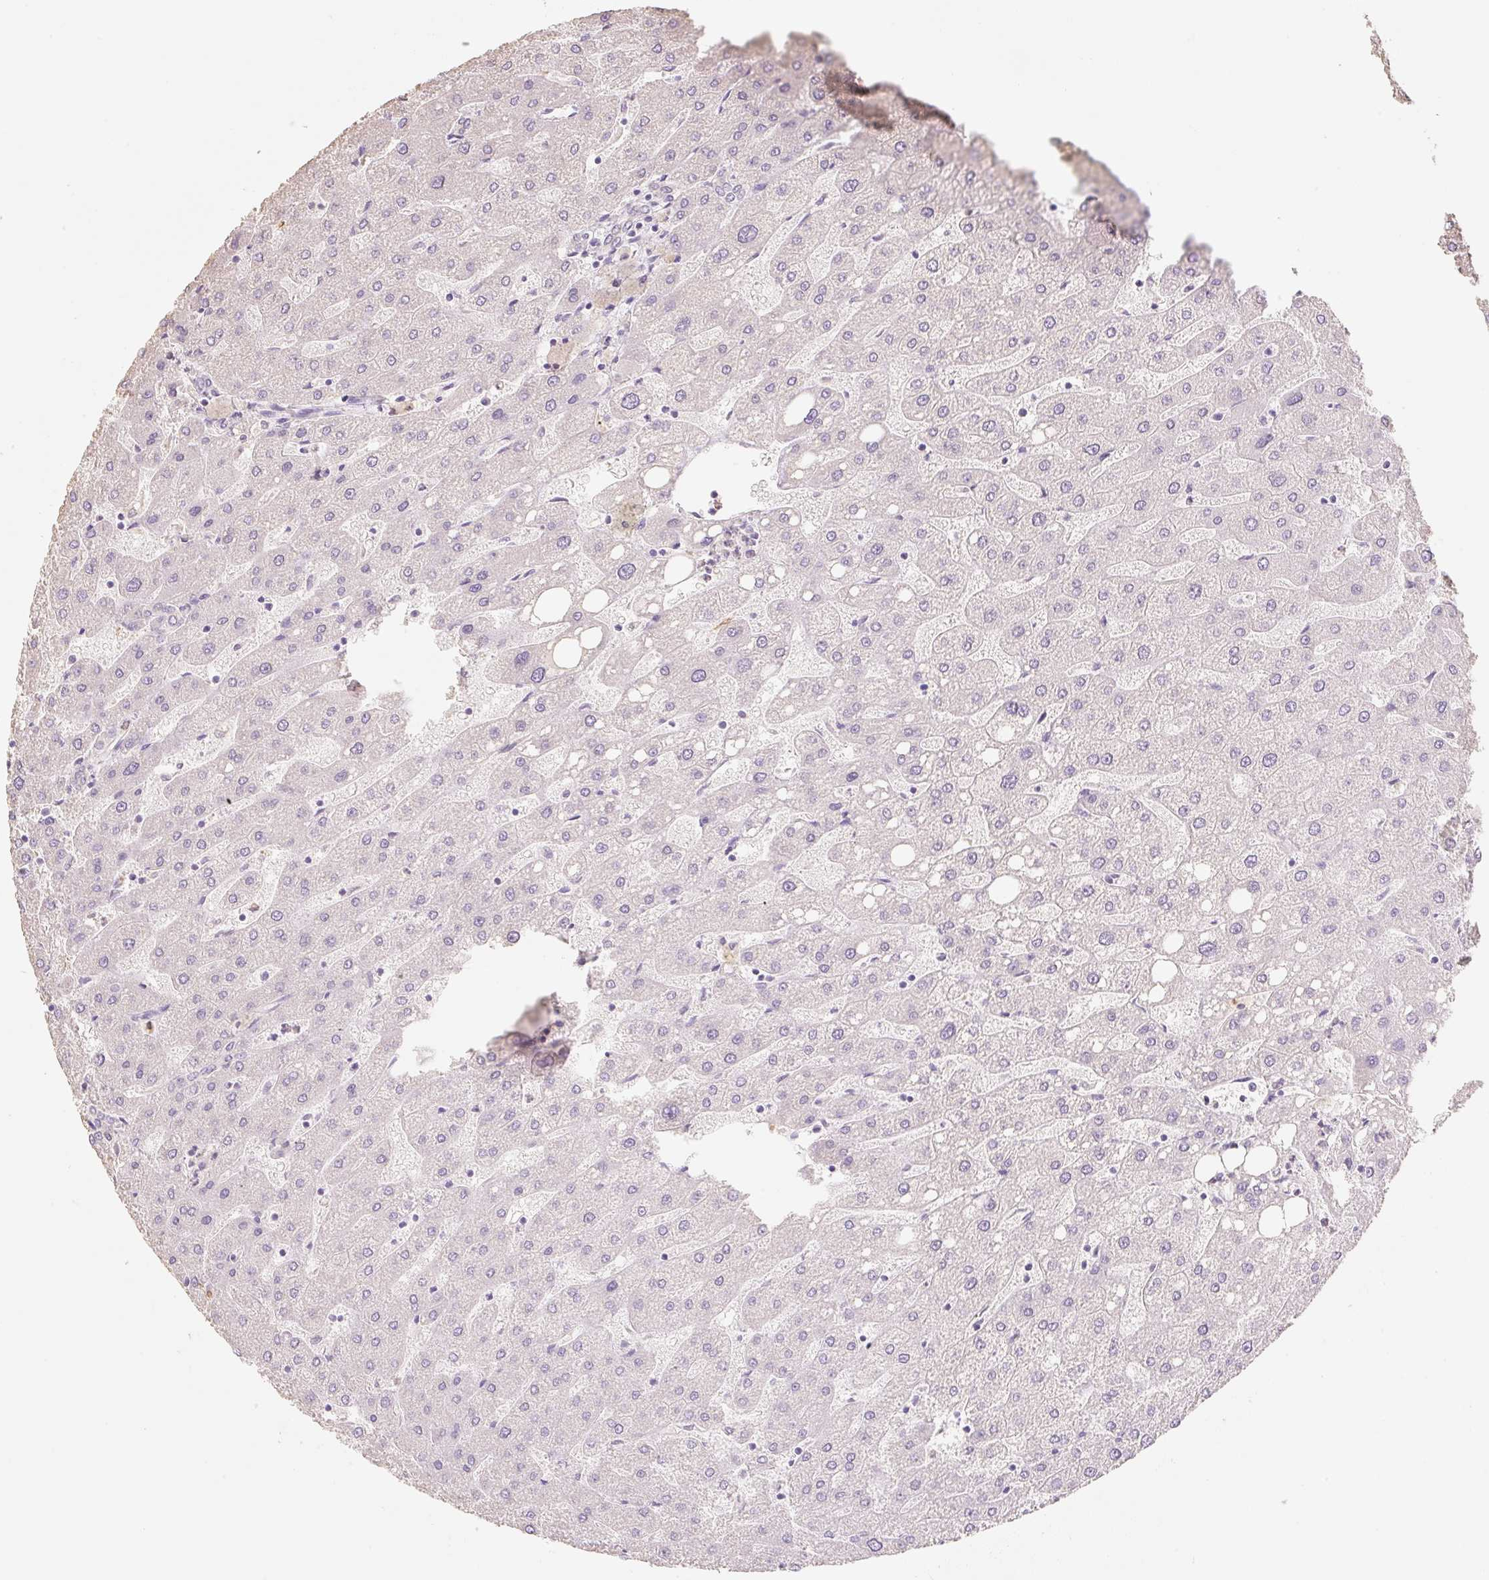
{"staining": {"intensity": "negative", "quantity": "none", "location": "none"}, "tissue": "liver", "cell_type": "Cholangiocytes", "image_type": "normal", "snomed": [{"axis": "morphology", "description": "Normal tissue, NOS"}, {"axis": "topography", "description": "Liver"}], "caption": "DAB (3,3'-diaminobenzidine) immunohistochemical staining of normal human liver reveals no significant expression in cholangiocytes.", "gene": "MBOAT7", "patient": {"sex": "male", "age": 67}}